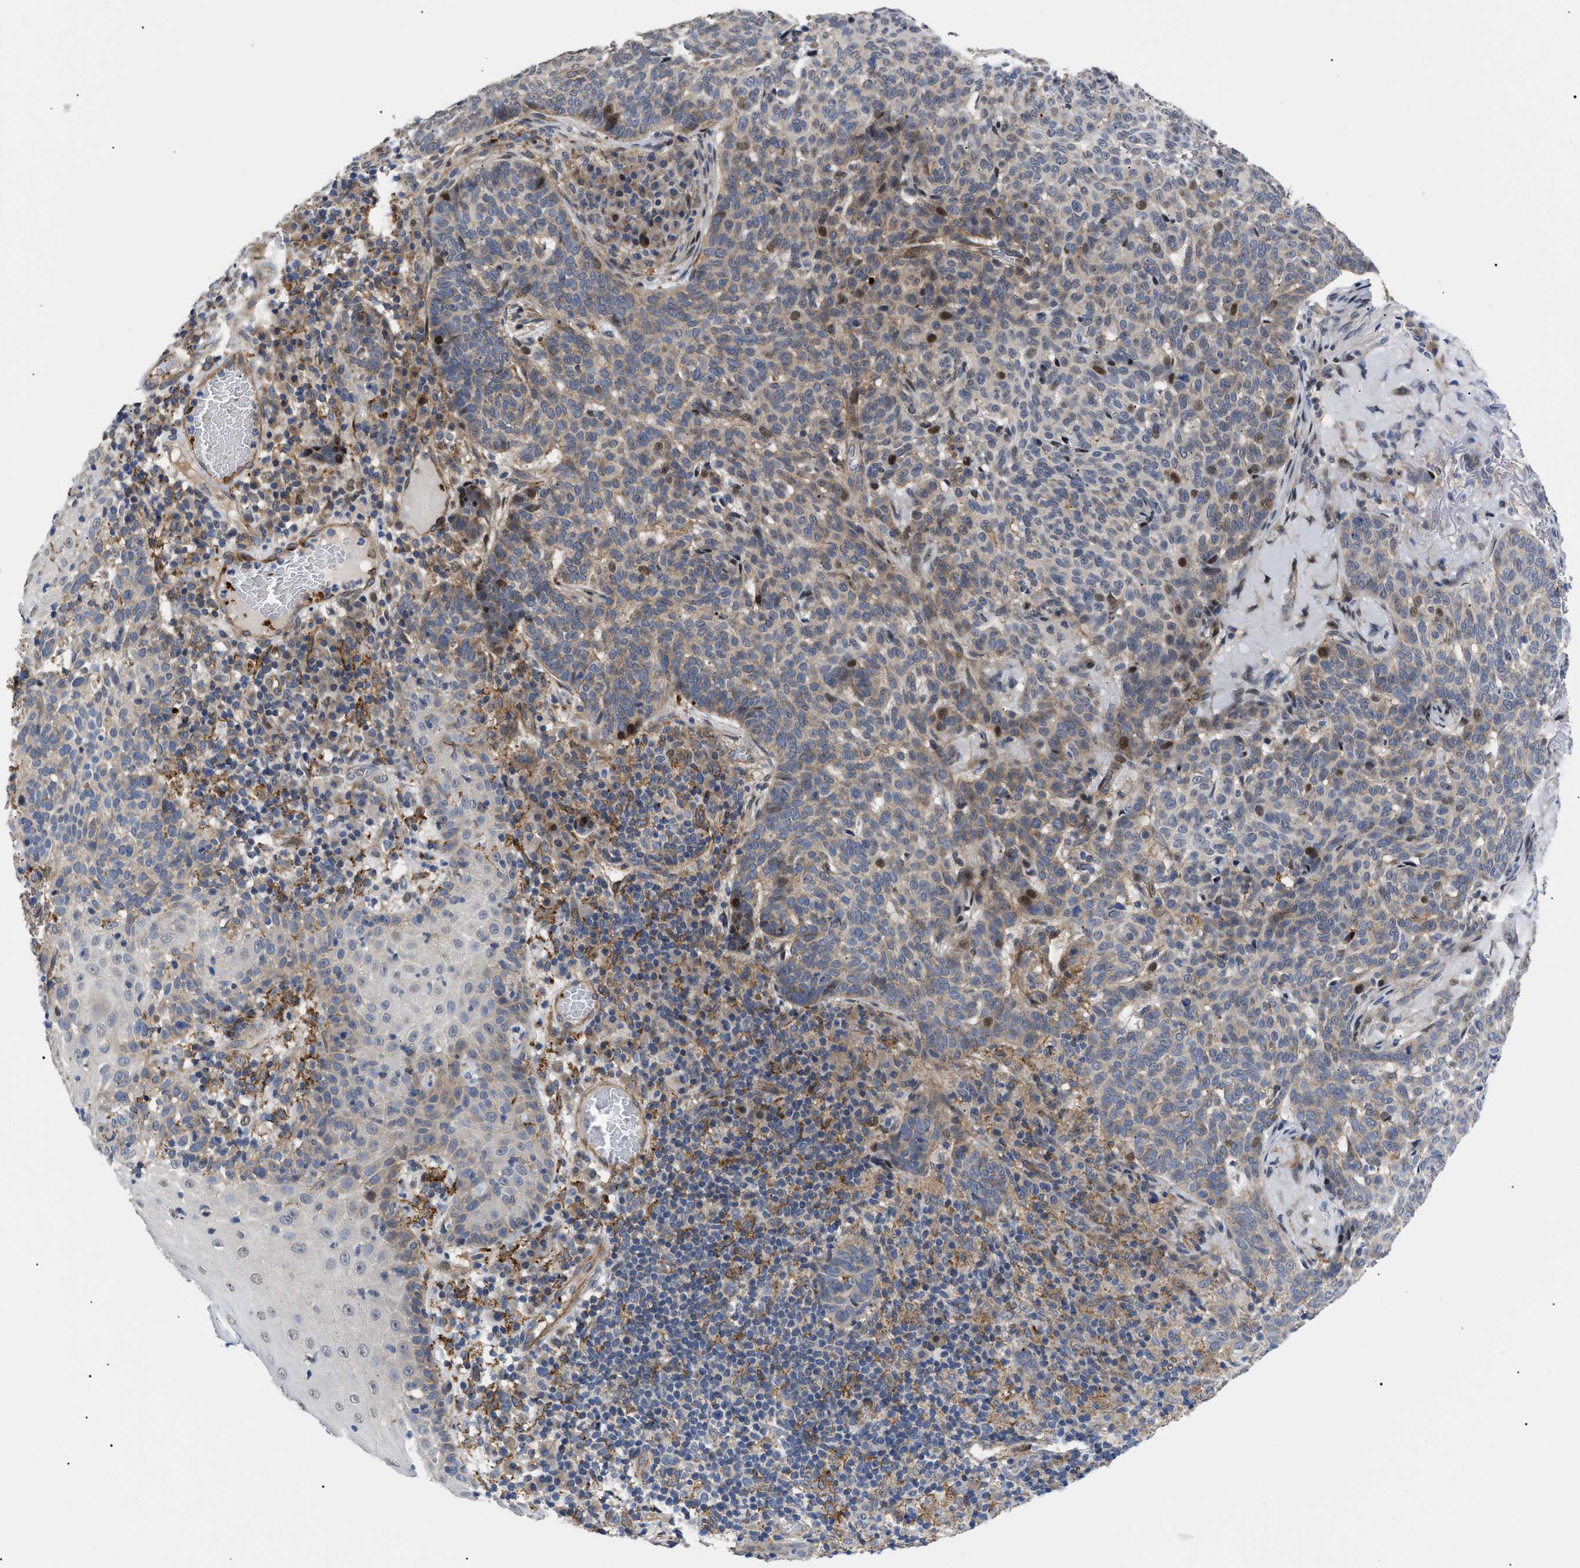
{"staining": {"intensity": "weak", "quantity": "25%-75%", "location": "cytoplasmic/membranous"}, "tissue": "skin cancer", "cell_type": "Tumor cells", "image_type": "cancer", "snomed": [{"axis": "morphology", "description": "Basal cell carcinoma"}, {"axis": "topography", "description": "Skin"}], "caption": "The micrograph displays immunohistochemical staining of skin basal cell carcinoma. There is weak cytoplasmic/membranous positivity is appreciated in about 25%-75% of tumor cells.", "gene": "SFXN5", "patient": {"sex": "male", "age": 85}}